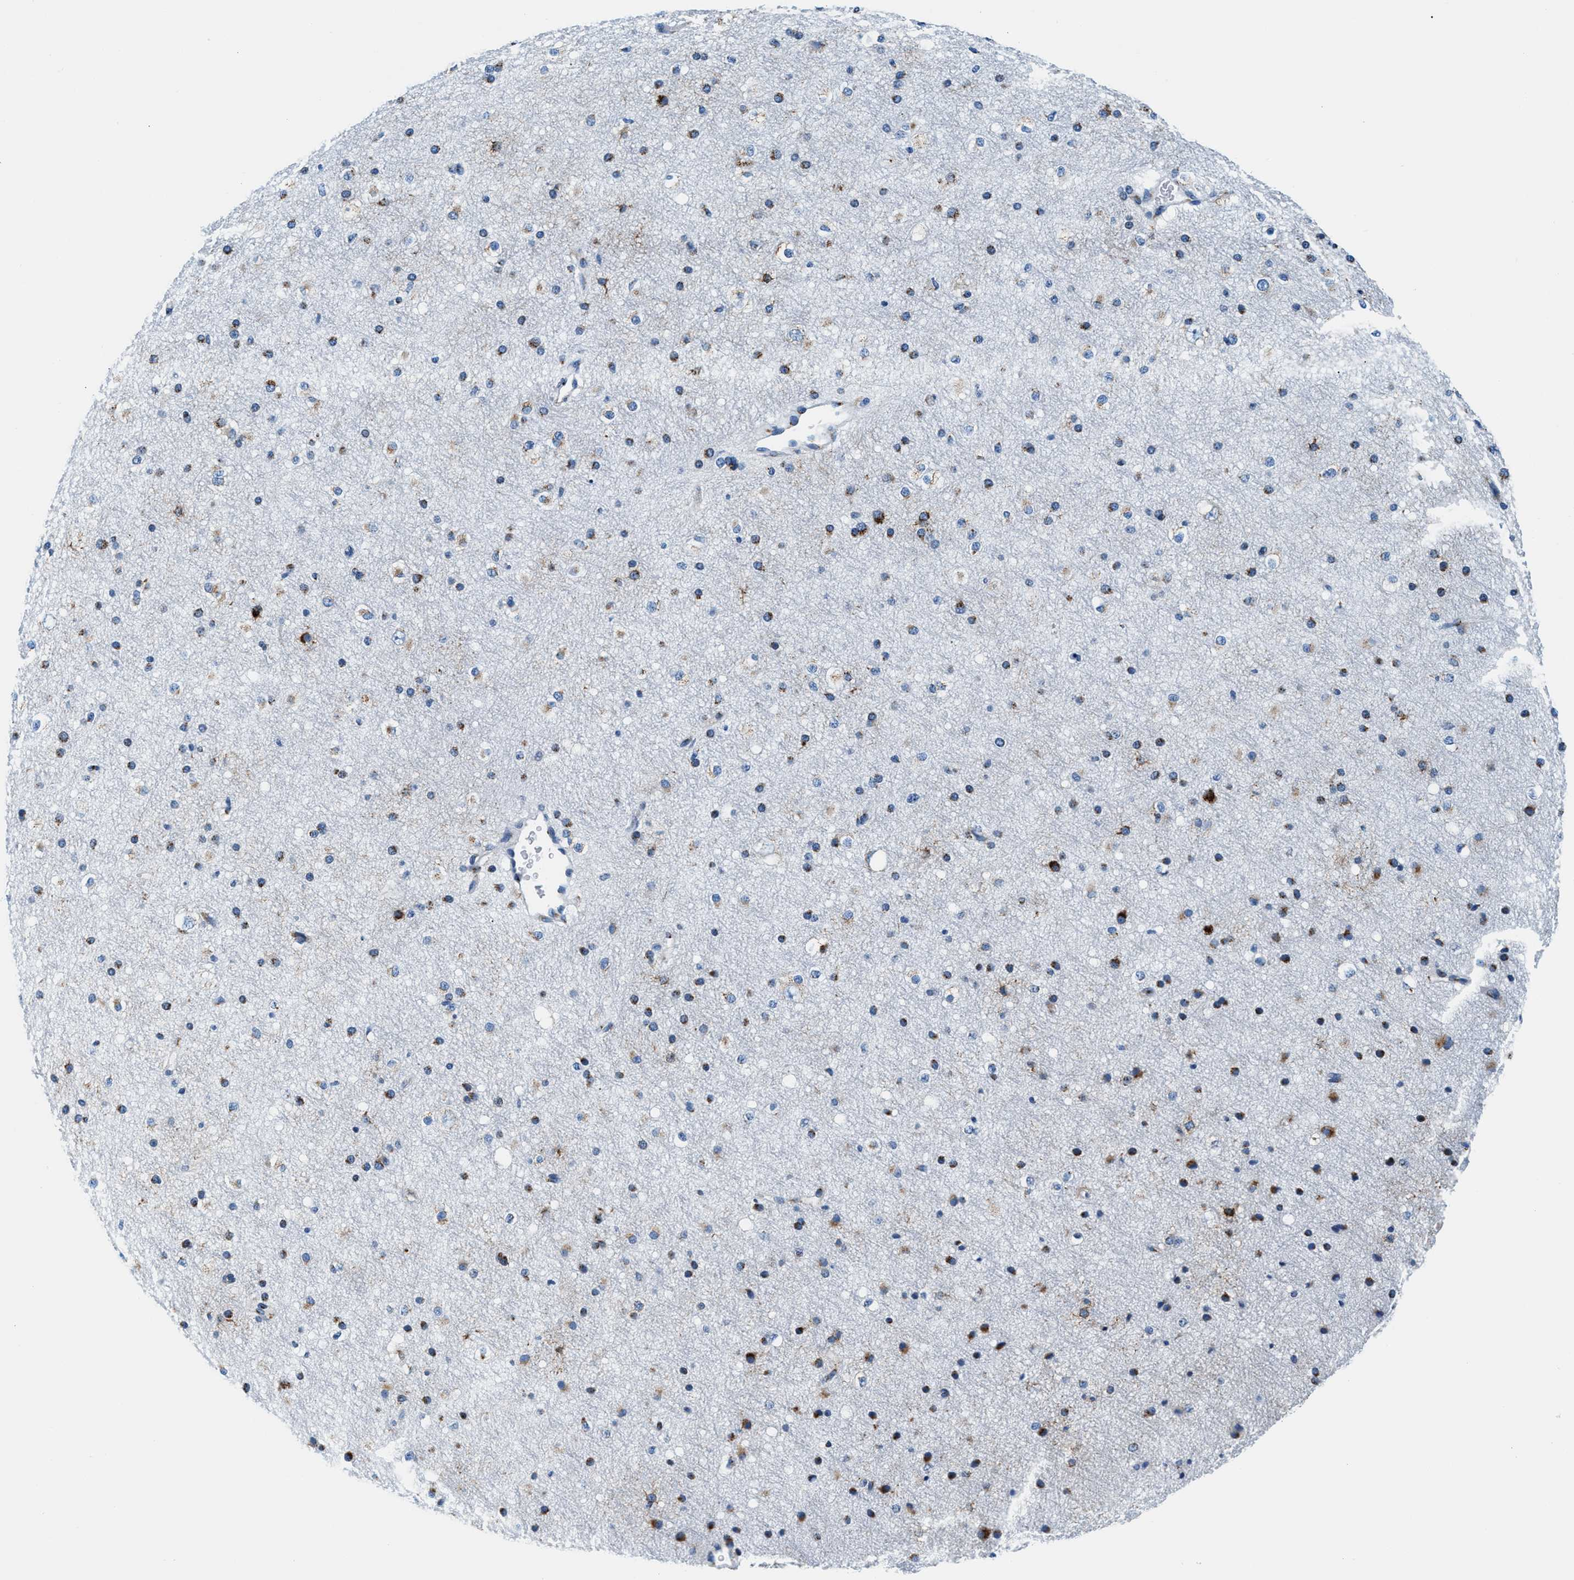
{"staining": {"intensity": "negative", "quantity": "none", "location": "none"}, "tissue": "cerebral cortex", "cell_type": "Endothelial cells", "image_type": "normal", "snomed": [{"axis": "morphology", "description": "Normal tissue, NOS"}, {"axis": "morphology", "description": "Developmental malformation"}, {"axis": "topography", "description": "Cerebral cortex"}], "caption": "IHC micrograph of normal cerebral cortex: human cerebral cortex stained with DAB (3,3'-diaminobenzidine) exhibits no significant protein positivity in endothelial cells.", "gene": "VPS53", "patient": {"sex": "female", "age": 30}}